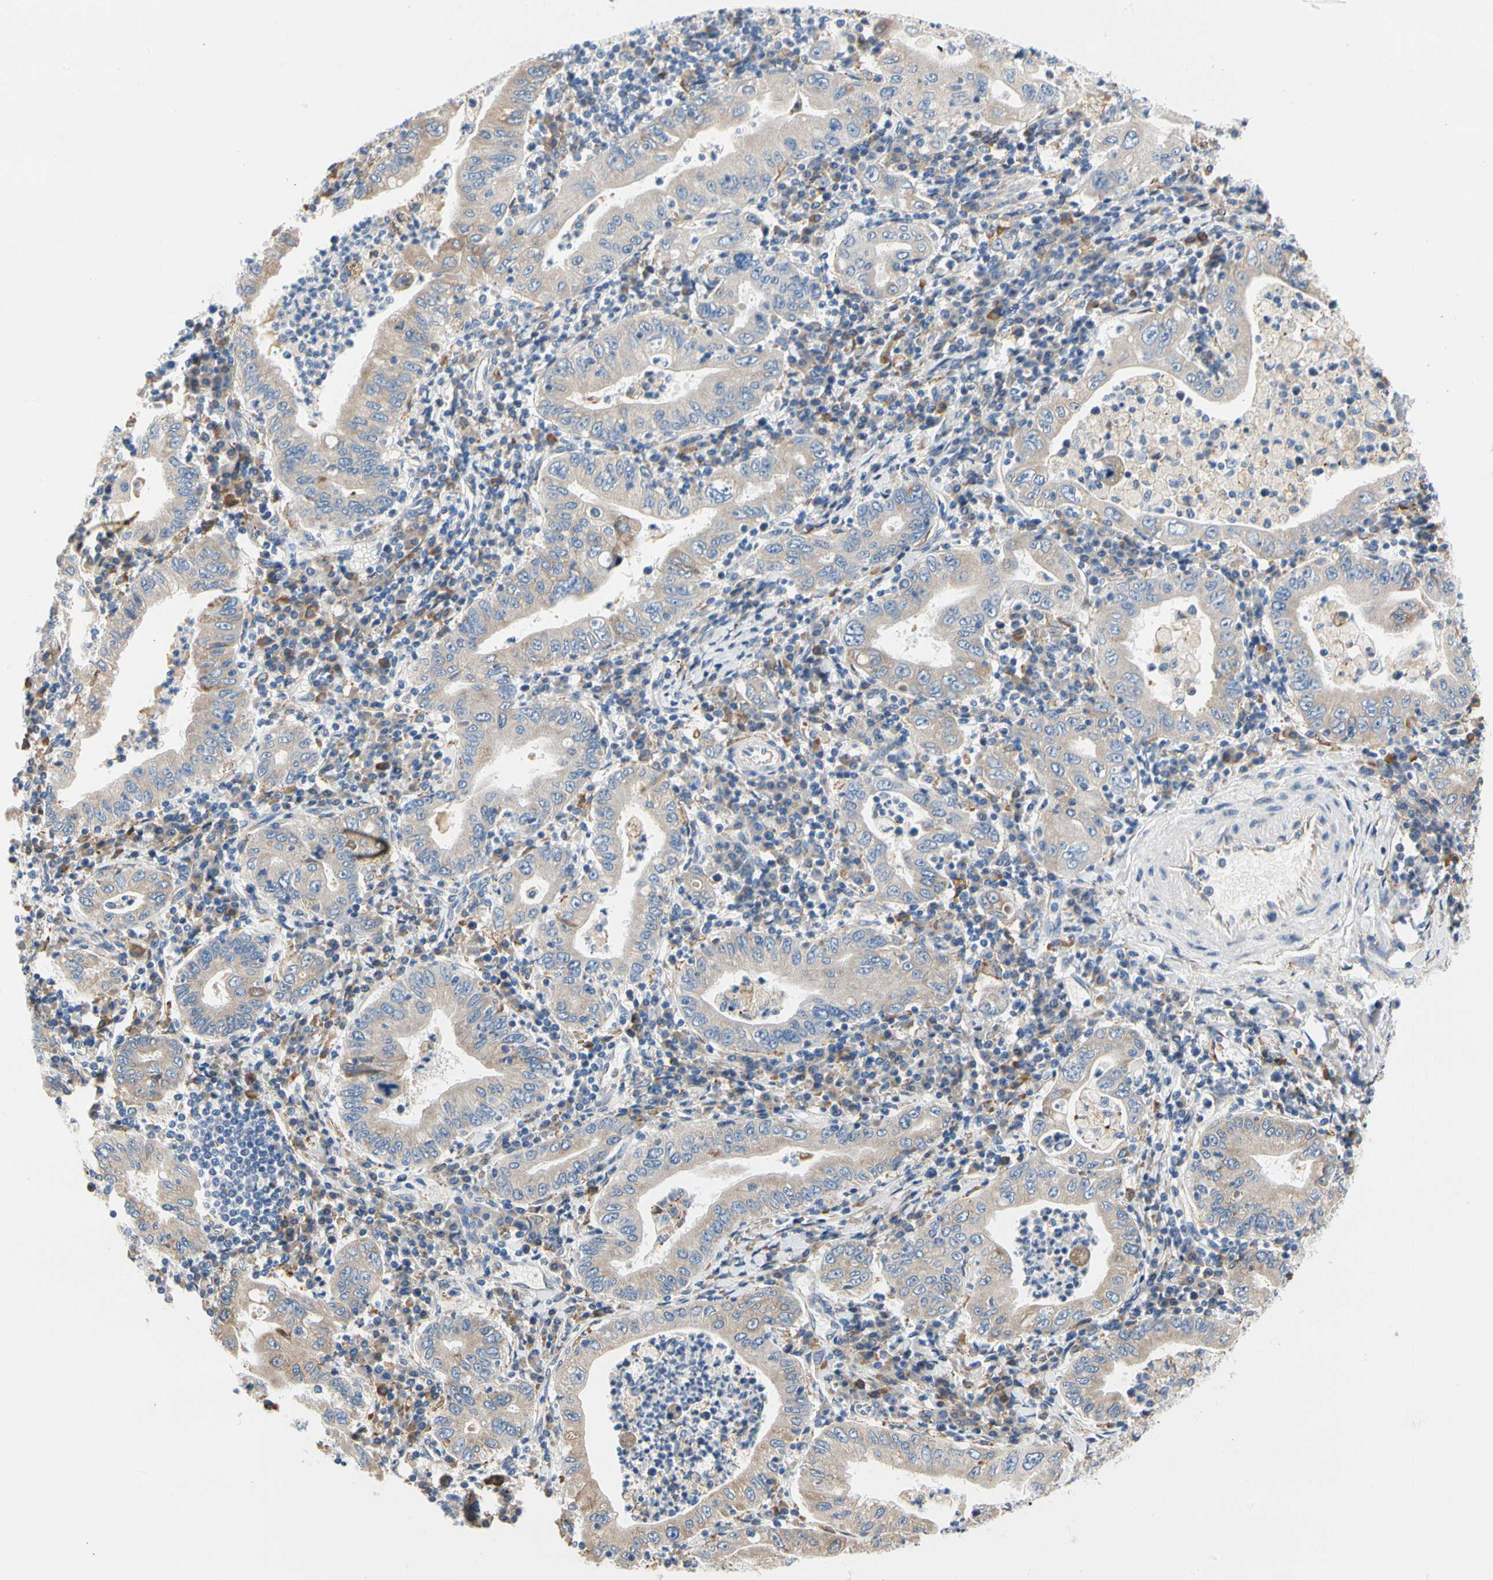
{"staining": {"intensity": "weak", "quantity": ">75%", "location": "cytoplasmic/membranous"}, "tissue": "stomach cancer", "cell_type": "Tumor cells", "image_type": "cancer", "snomed": [{"axis": "morphology", "description": "Normal tissue, NOS"}, {"axis": "morphology", "description": "Adenocarcinoma, NOS"}, {"axis": "topography", "description": "Esophagus"}, {"axis": "topography", "description": "Stomach, upper"}, {"axis": "topography", "description": "Peripheral nerve tissue"}], "caption": "This is a histology image of immunohistochemistry staining of stomach adenocarcinoma, which shows weak positivity in the cytoplasmic/membranous of tumor cells.", "gene": "STXBP1", "patient": {"sex": "male", "age": 62}}